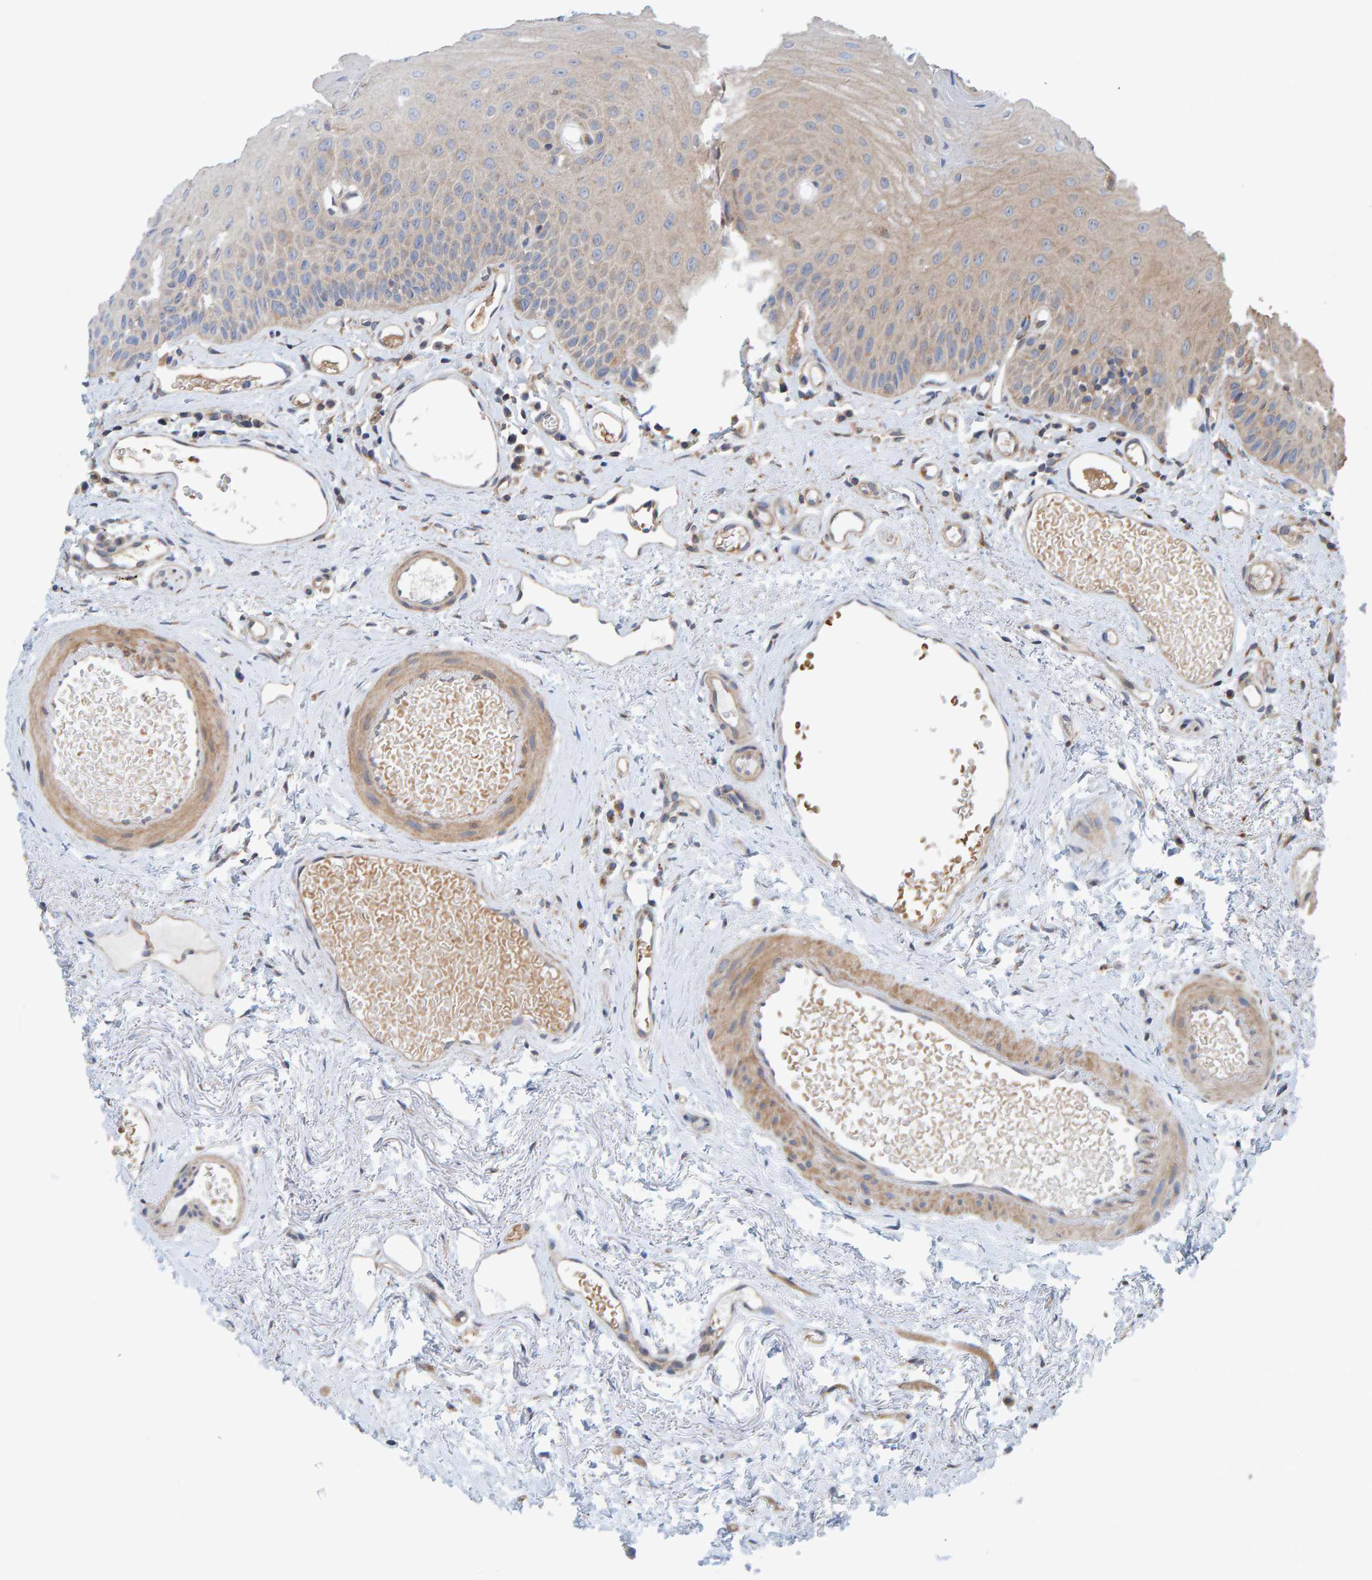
{"staining": {"intensity": "weak", "quantity": "25%-75%", "location": "cytoplasmic/membranous"}, "tissue": "oral mucosa", "cell_type": "Squamous epithelial cells", "image_type": "normal", "snomed": [{"axis": "morphology", "description": "Normal tissue, NOS"}, {"axis": "topography", "description": "Skeletal muscle"}, {"axis": "topography", "description": "Oral tissue"}, {"axis": "topography", "description": "Peripheral nerve tissue"}], "caption": "IHC image of benign oral mucosa: human oral mucosa stained using immunohistochemistry shows low levels of weak protein expression localized specifically in the cytoplasmic/membranous of squamous epithelial cells, appearing as a cytoplasmic/membranous brown color.", "gene": "UBAP1", "patient": {"sex": "female", "age": 84}}